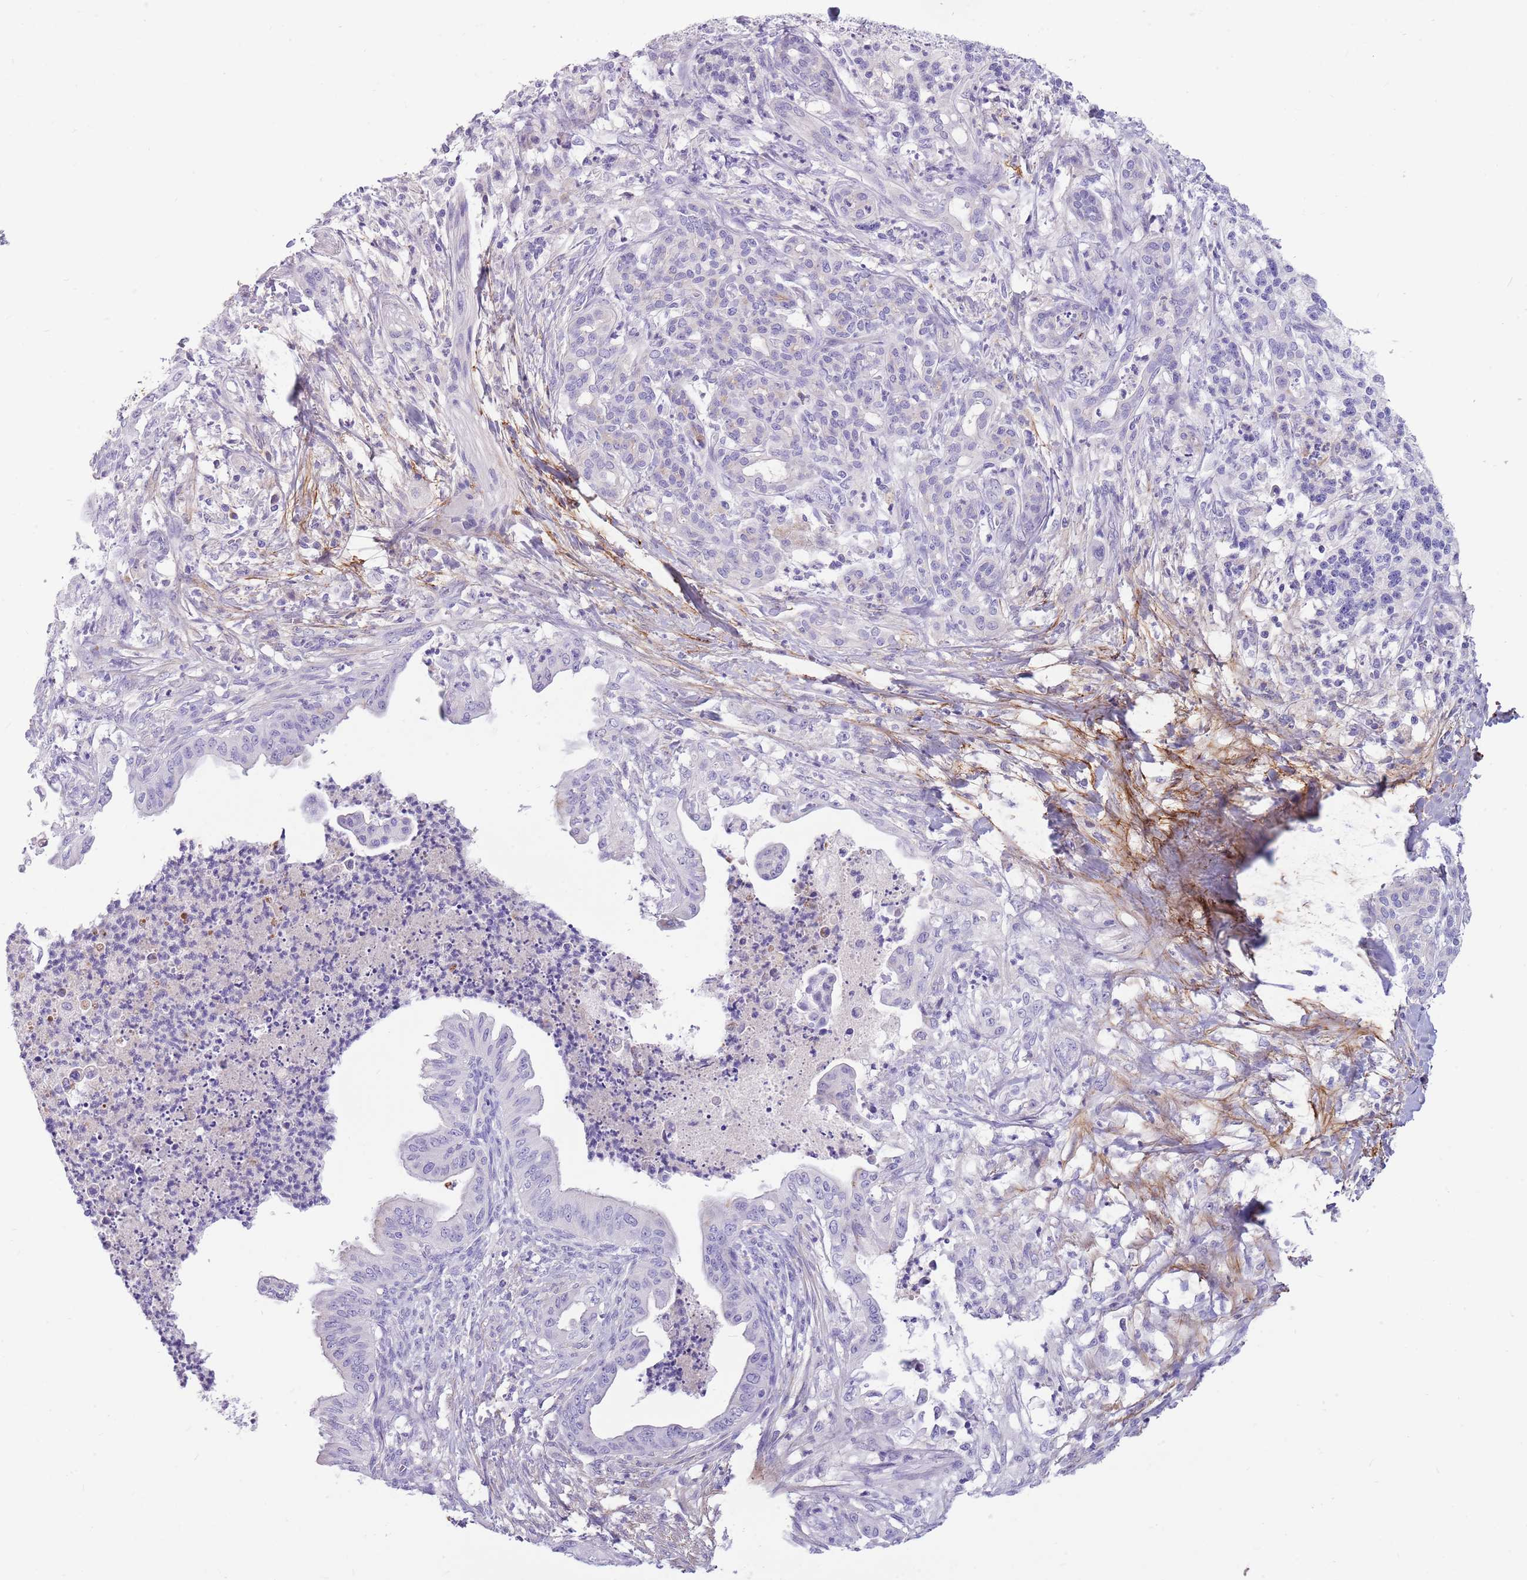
{"staining": {"intensity": "negative", "quantity": "none", "location": "none"}, "tissue": "pancreatic cancer", "cell_type": "Tumor cells", "image_type": "cancer", "snomed": [{"axis": "morphology", "description": "Adenocarcinoma, NOS"}, {"axis": "topography", "description": "Pancreas"}], "caption": "High magnification brightfield microscopy of pancreatic cancer (adenocarcinoma) stained with DAB (3,3'-diaminobenzidine) (brown) and counterstained with hematoxylin (blue): tumor cells show no significant staining.", "gene": "LEPROTL1", "patient": {"sex": "male", "age": 58}}